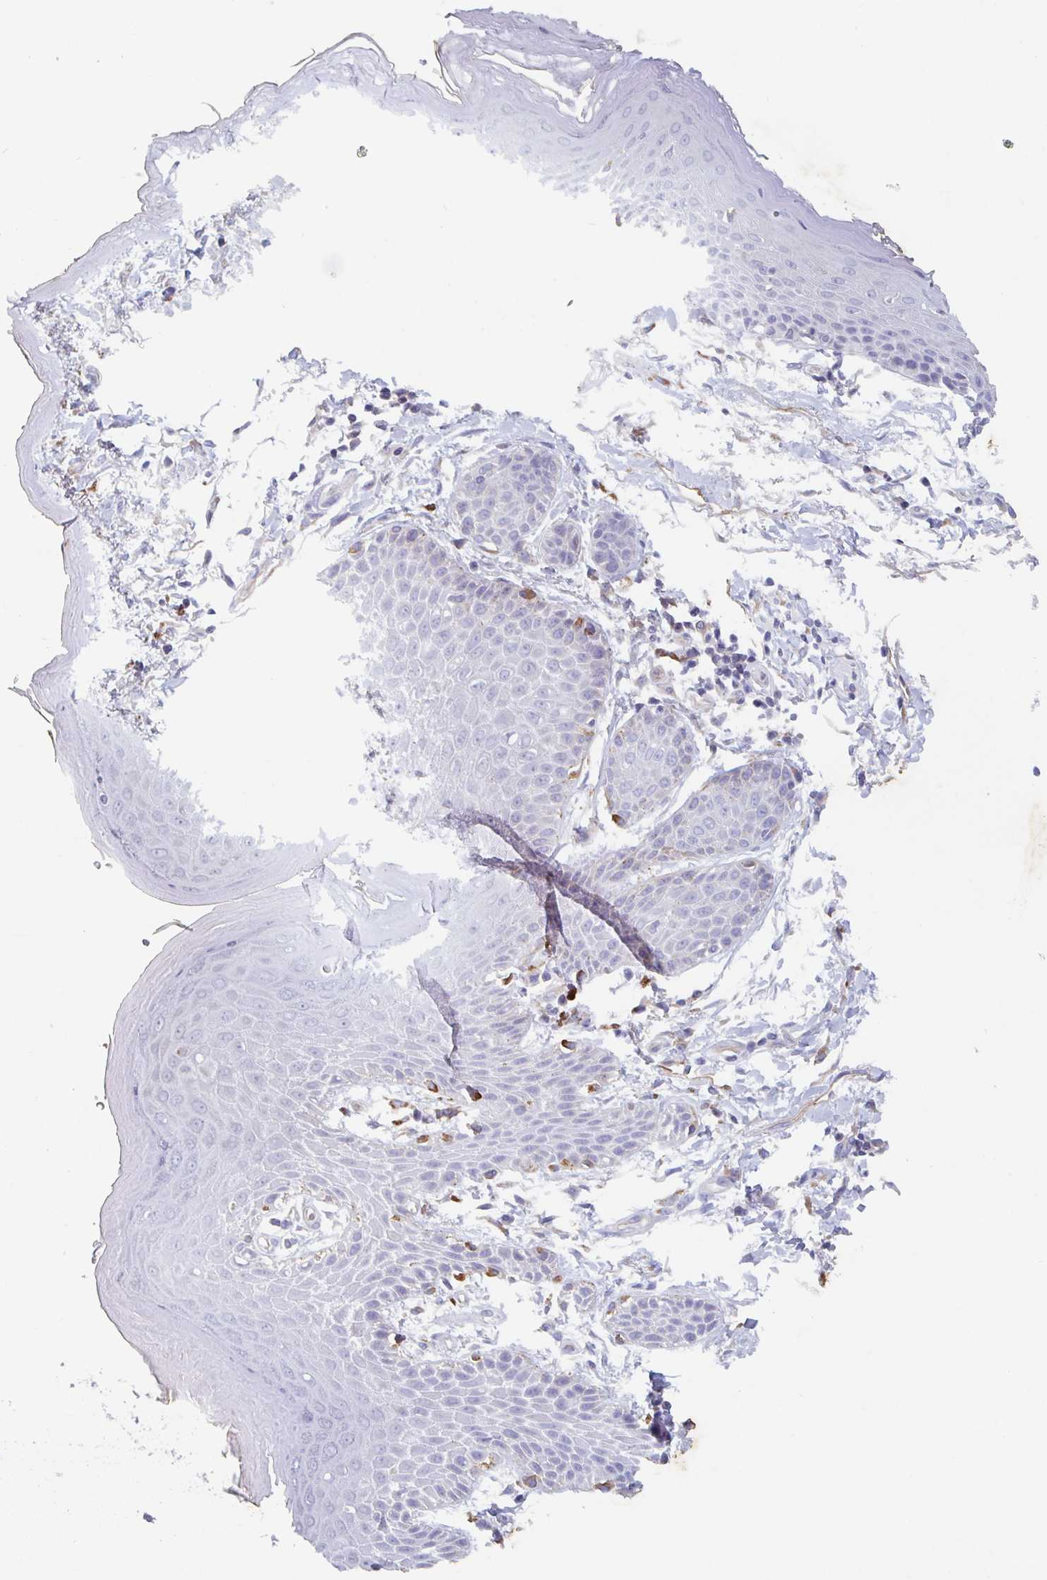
{"staining": {"intensity": "strong", "quantity": "<25%", "location": "cytoplasmic/membranous"}, "tissue": "skin", "cell_type": "Epidermal cells", "image_type": "normal", "snomed": [{"axis": "morphology", "description": "Normal tissue, NOS"}, {"axis": "topography", "description": "Peripheral nerve tissue"}], "caption": "A histopathology image showing strong cytoplasmic/membranous staining in approximately <25% of epidermal cells in normal skin, as visualized by brown immunohistochemical staining.", "gene": "MANBA", "patient": {"sex": "male", "age": 51}}